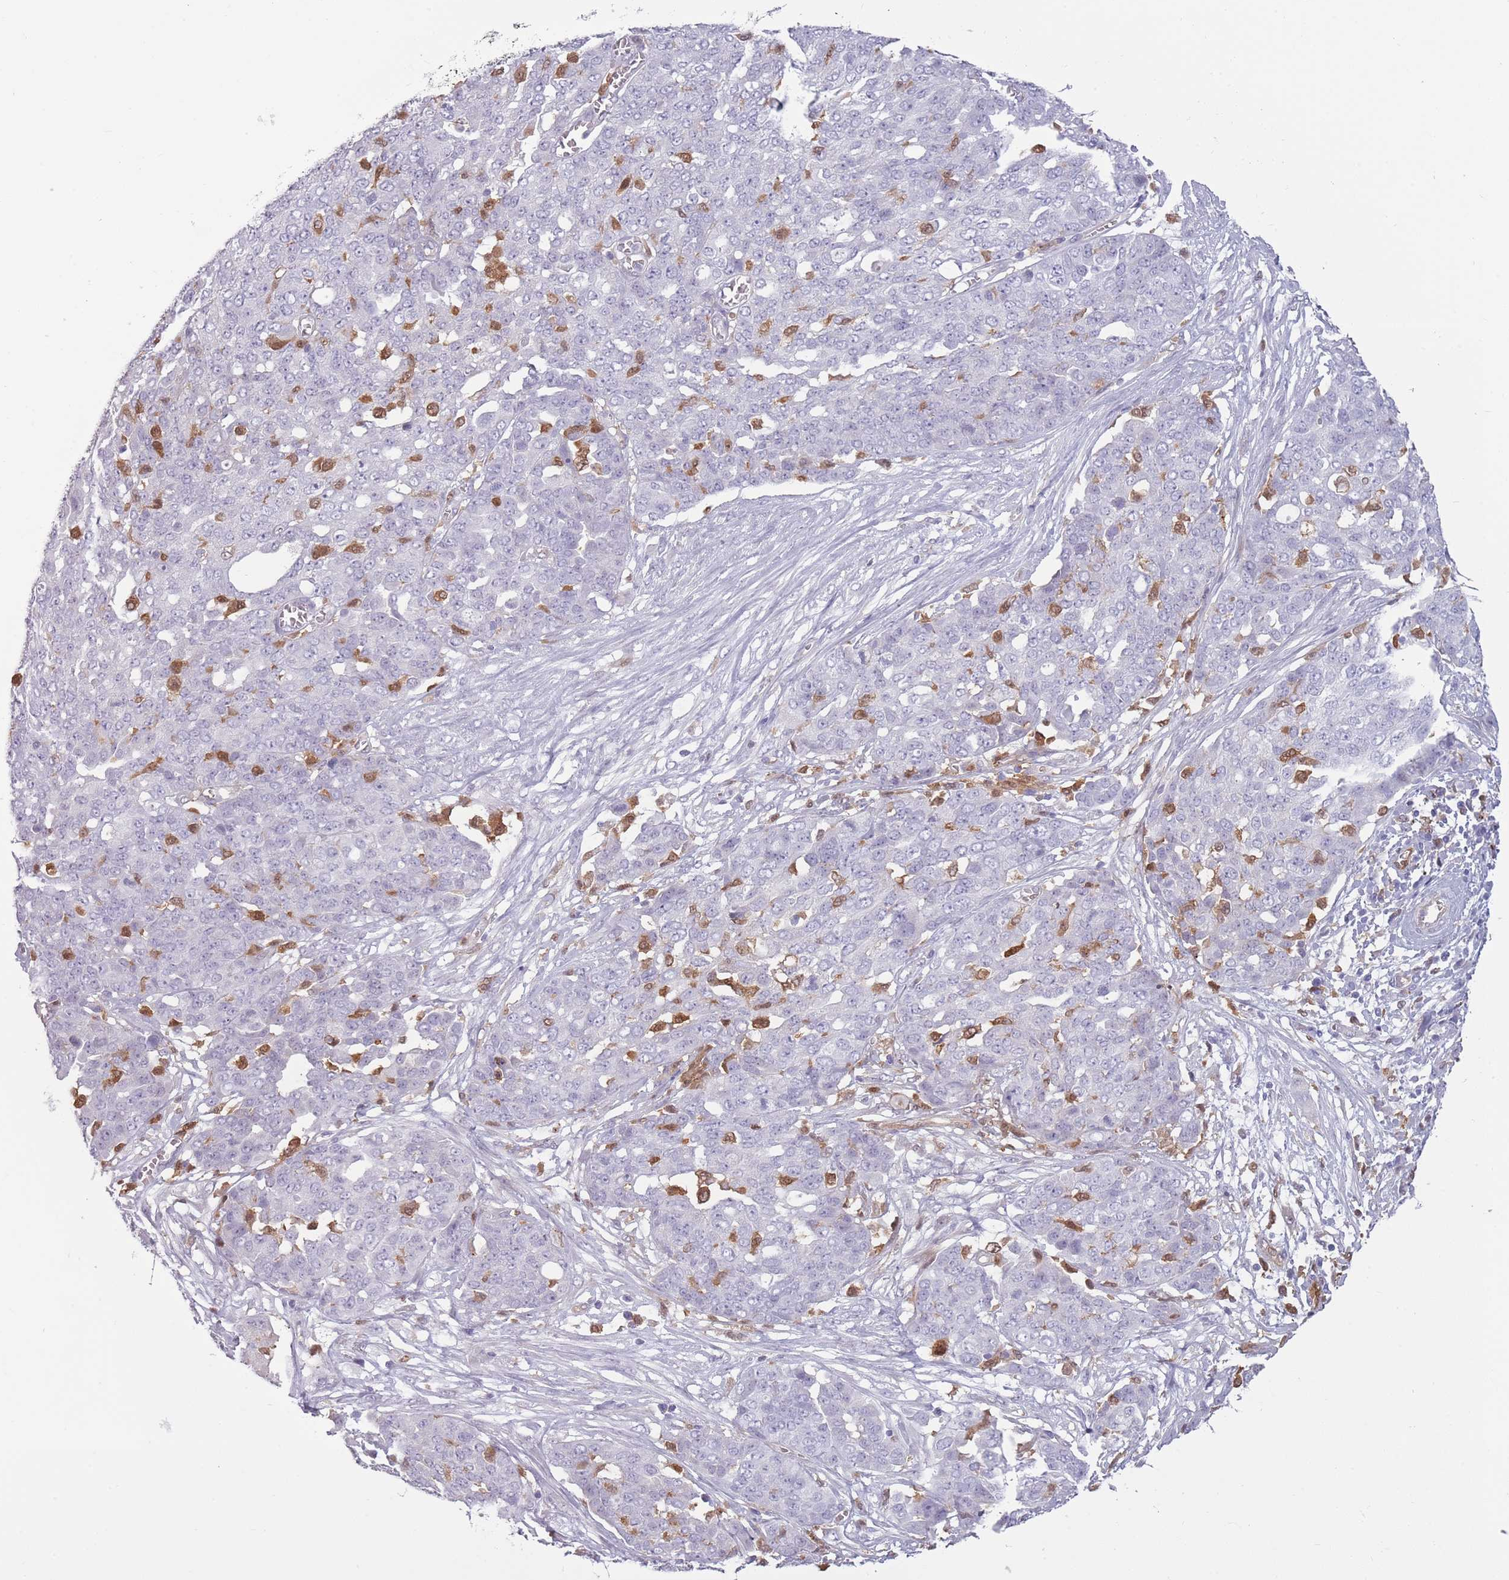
{"staining": {"intensity": "negative", "quantity": "none", "location": "none"}, "tissue": "ovarian cancer", "cell_type": "Tumor cells", "image_type": "cancer", "snomed": [{"axis": "morphology", "description": "Cystadenocarcinoma, serous, NOS"}, {"axis": "topography", "description": "Soft tissue"}, {"axis": "topography", "description": "Ovary"}], "caption": "This is a image of IHC staining of ovarian cancer (serous cystadenocarcinoma), which shows no staining in tumor cells. (DAB (3,3'-diaminobenzidine) immunohistochemistry (IHC) with hematoxylin counter stain).", "gene": "LGALS9", "patient": {"sex": "female", "age": 57}}